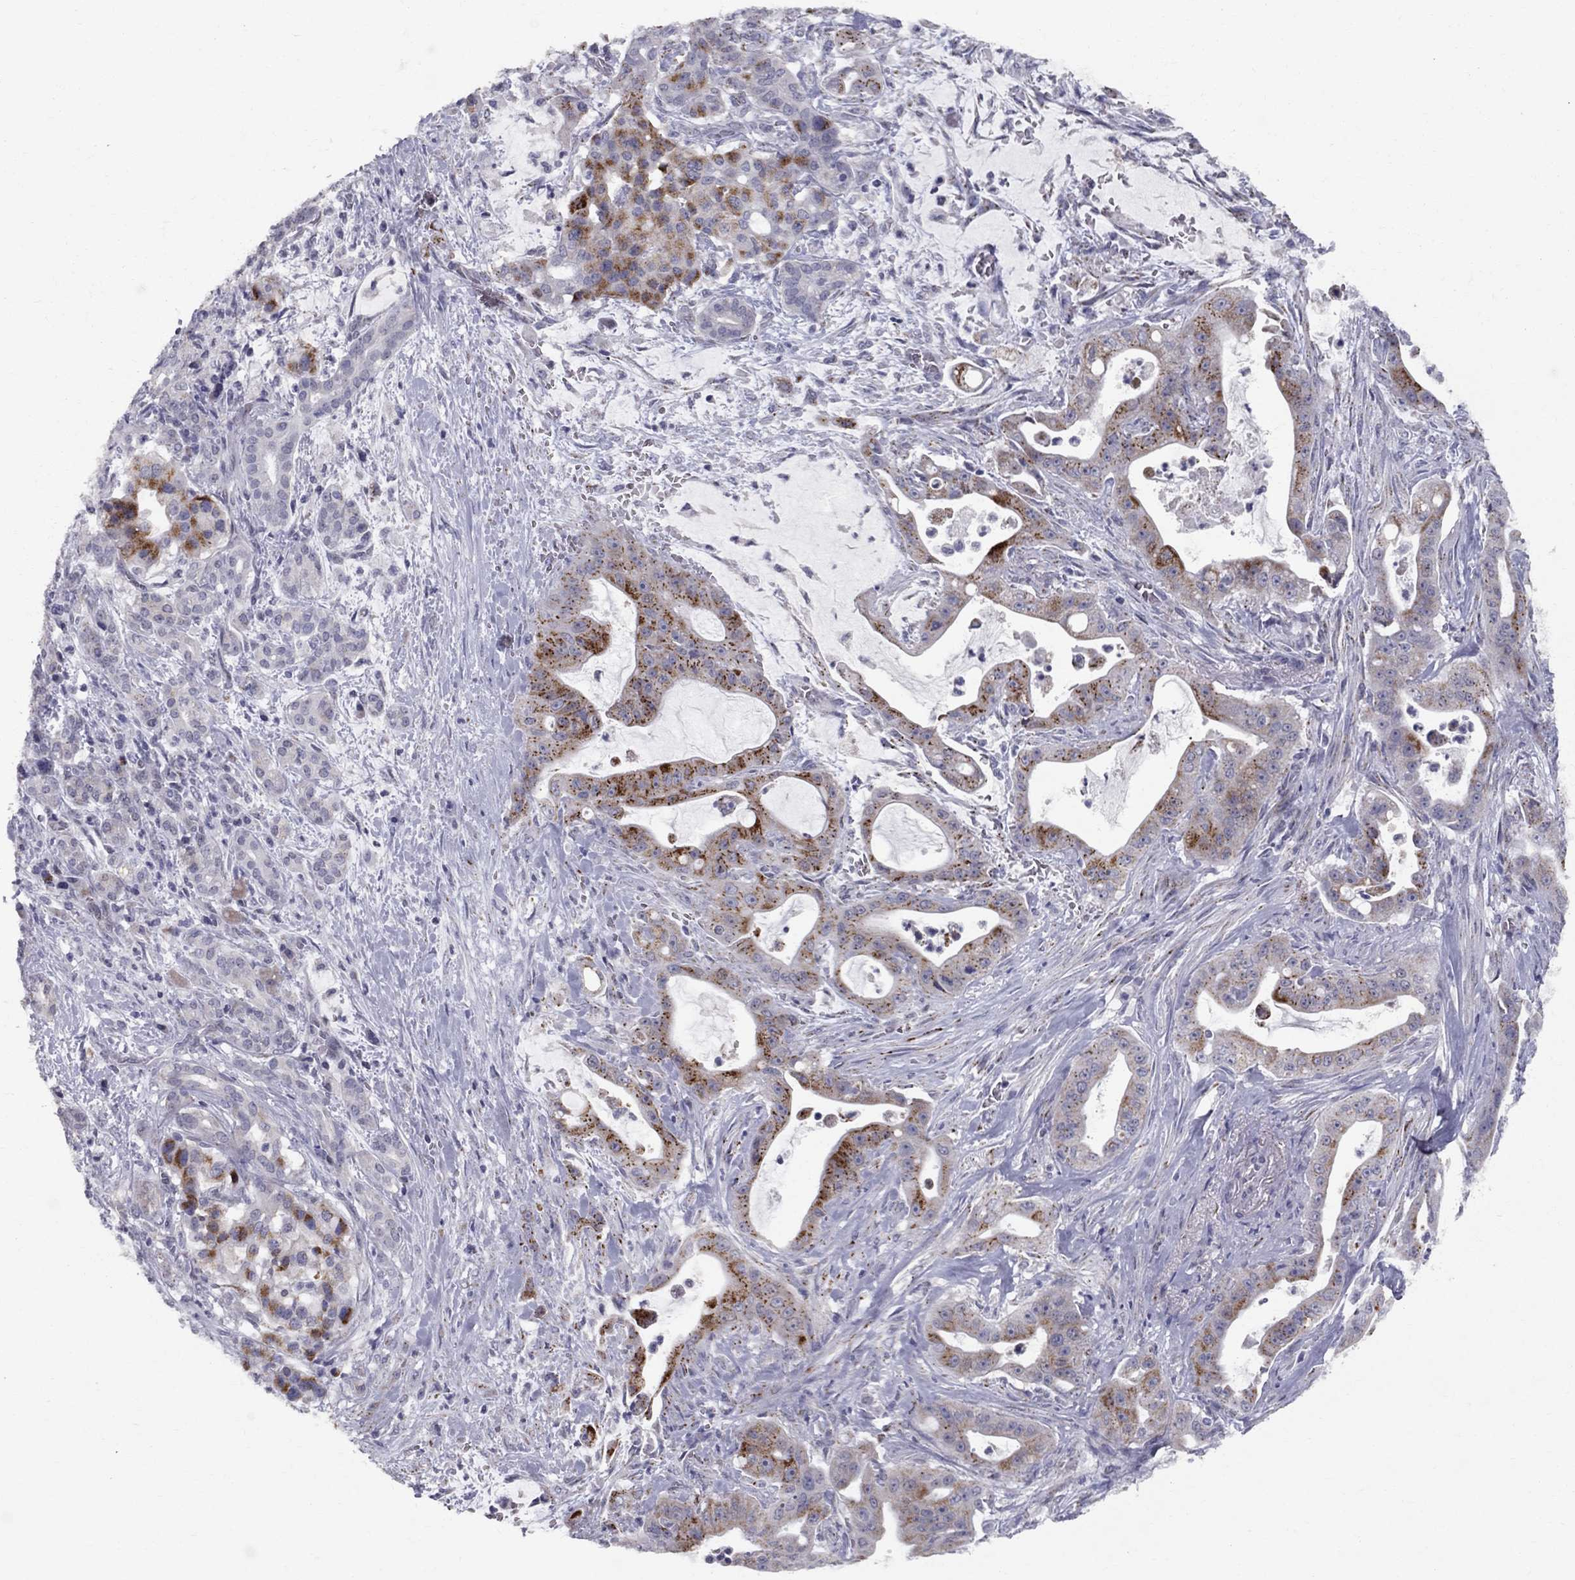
{"staining": {"intensity": "strong", "quantity": "25%-75%", "location": "cytoplasmic/membranous"}, "tissue": "pancreatic cancer", "cell_type": "Tumor cells", "image_type": "cancer", "snomed": [{"axis": "morphology", "description": "Normal tissue, NOS"}, {"axis": "morphology", "description": "Inflammation, NOS"}, {"axis": "morphology", "description": "Adenocarcinoma, NOS"}, {"axis": "topography", "description": "Pancreas"}], "caption": "The immunohistochemical stain shows strong cytoplasmic/membranous expression in tumor cells of pancreatic cancer tissue. (Brightfield microscopy of DAB IHC at high magnification).", "gene": "CLIC6", "patient": {"sex": "male", "age": 57}}